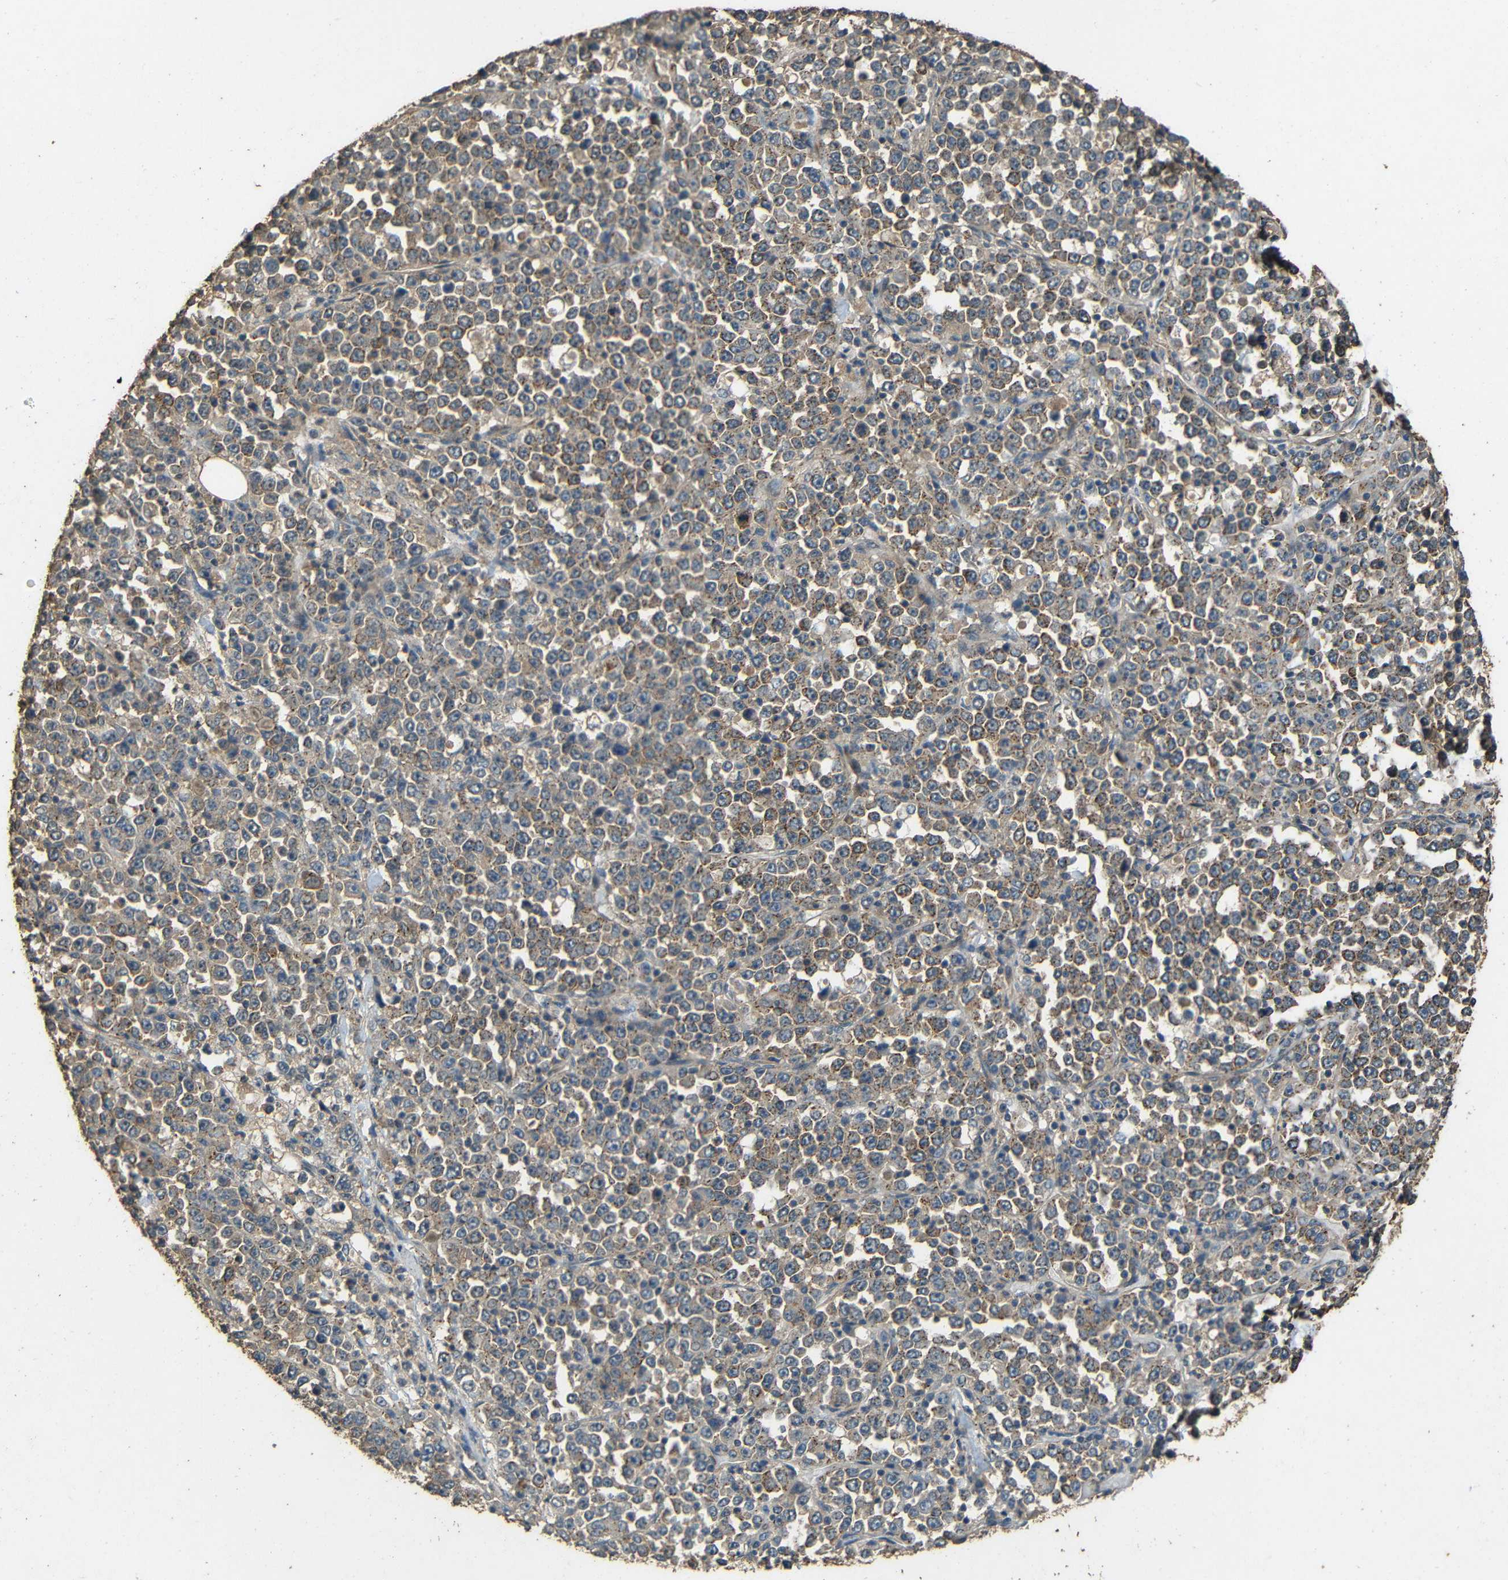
{"staining": {"intensity": "weak", "quantity": "25%-75%", "location": "cytoplasmic/membranous"}, "tissue": "stomach cancer", "cell_type": "Tumor cells", "image_type": "cancer", "snomed": [{"axis": "morphology", "description": "Normal tissue, NOS"}, {"axis": "morphology", "description": "Adenocarcinoma, NOS"}, {"axis": "topography", "description": "Stomach, upper"}, {"axis": "topography", "description": "Stomach"}], "caption": "Immunohistochemistry (IHC) photomicrograph of human stomach cancer stained for a protein (brown), which shows low levels of weak cytoplasmic/membranous expression in approximately 25%-75% of tumor cells.", "gene": "PDE5A", "patient": {"sex": "male", "age": 59}}